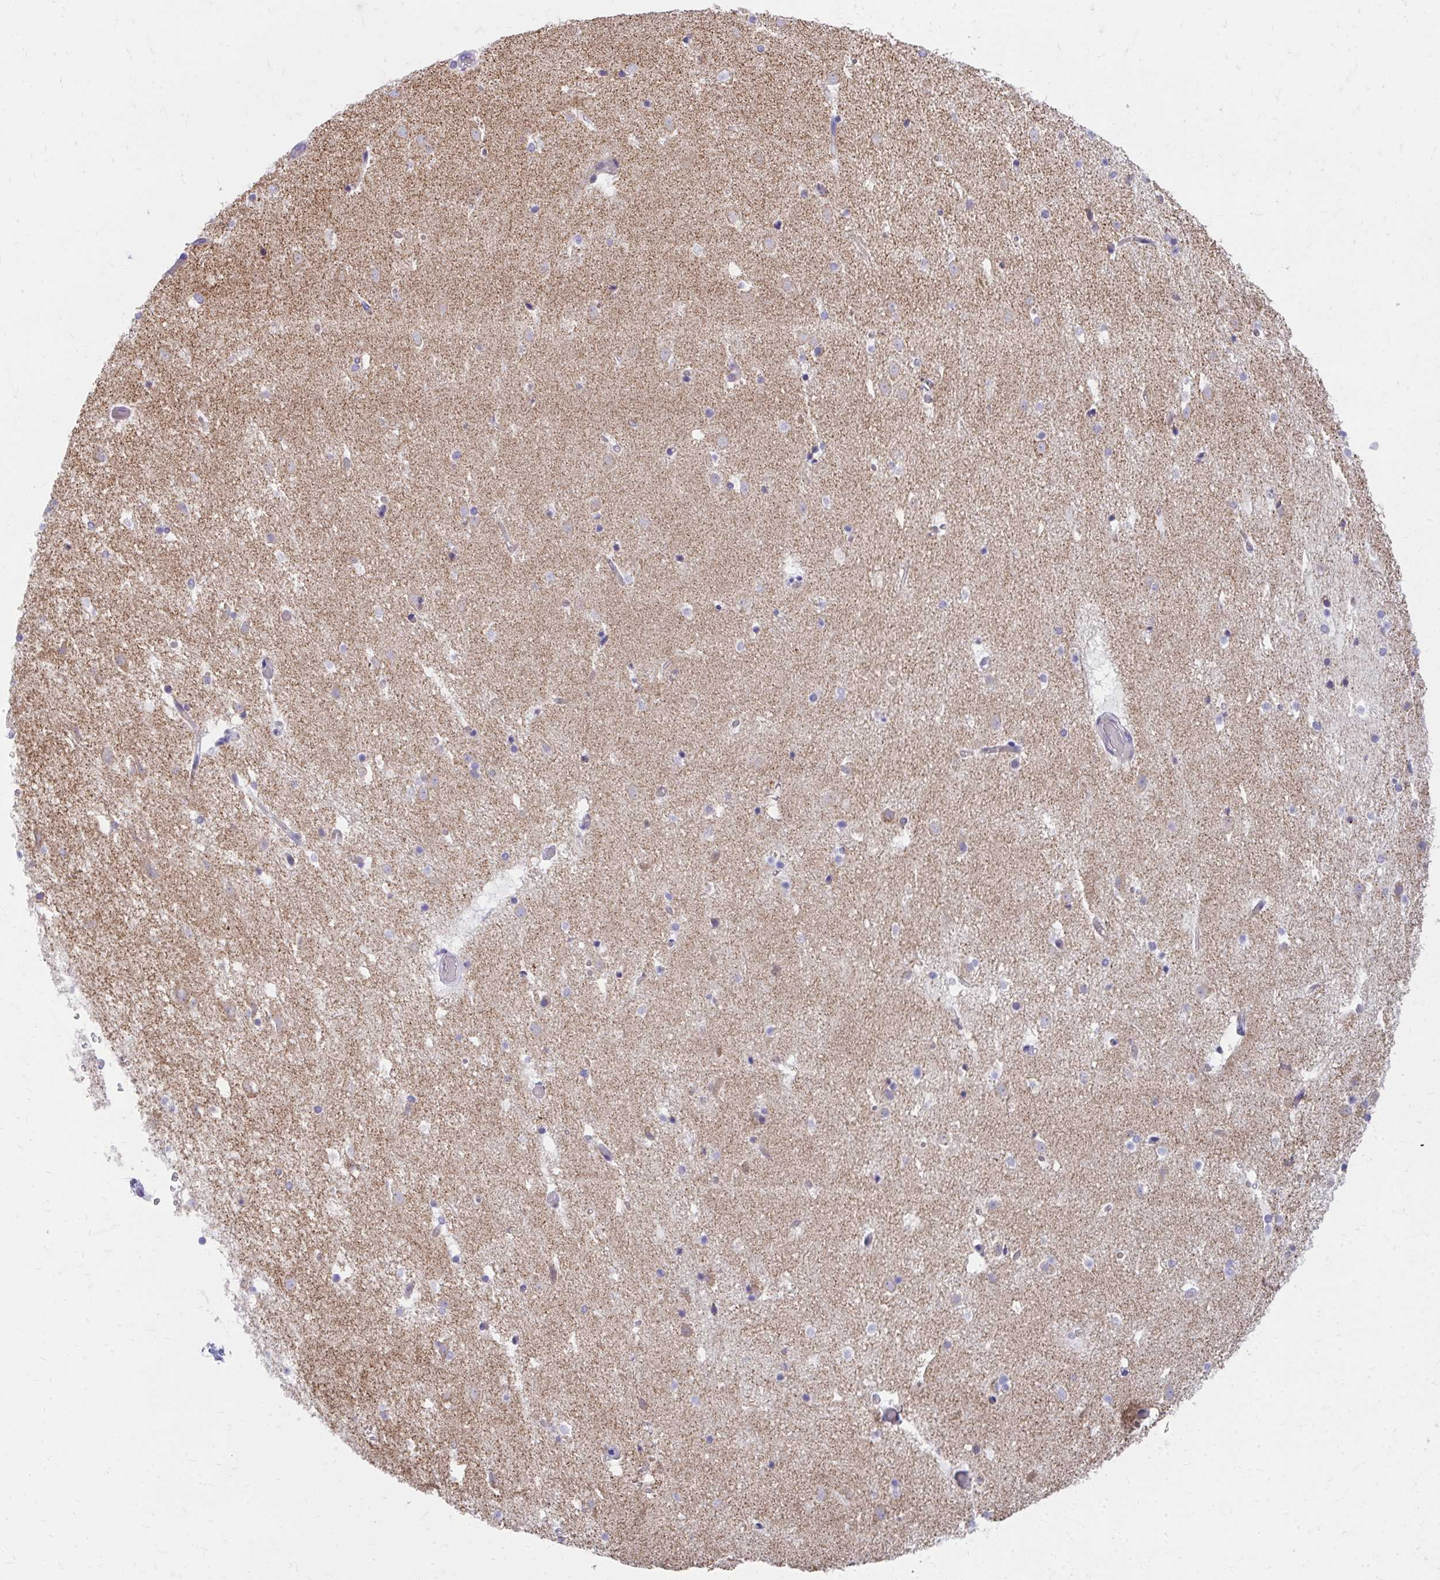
{"staining": {"intensity": "negative", "quantity": "none", "location": "none"}, "tissue": "caudate", "cell_type": "Glial cells", "image_type": "normal", "snomed": [{"axis": "morphology", "description": "Normal tissue, NOS"}, {"axis": "topography", "description": "Lateral ventricle wall"}], "caption": "Immunohistochemistry histopathology image of normal caudate: human caudate stained with DAB (3,3'-diaminobenzidine) demonstrates no significant protein positivity in glial cells. (Brightfield microscopy of DAB (3,3'-diaminobenzidine) IHC at high magnification).", "gene": "IL37", "patient": {"sex": "male", "age": 37}}